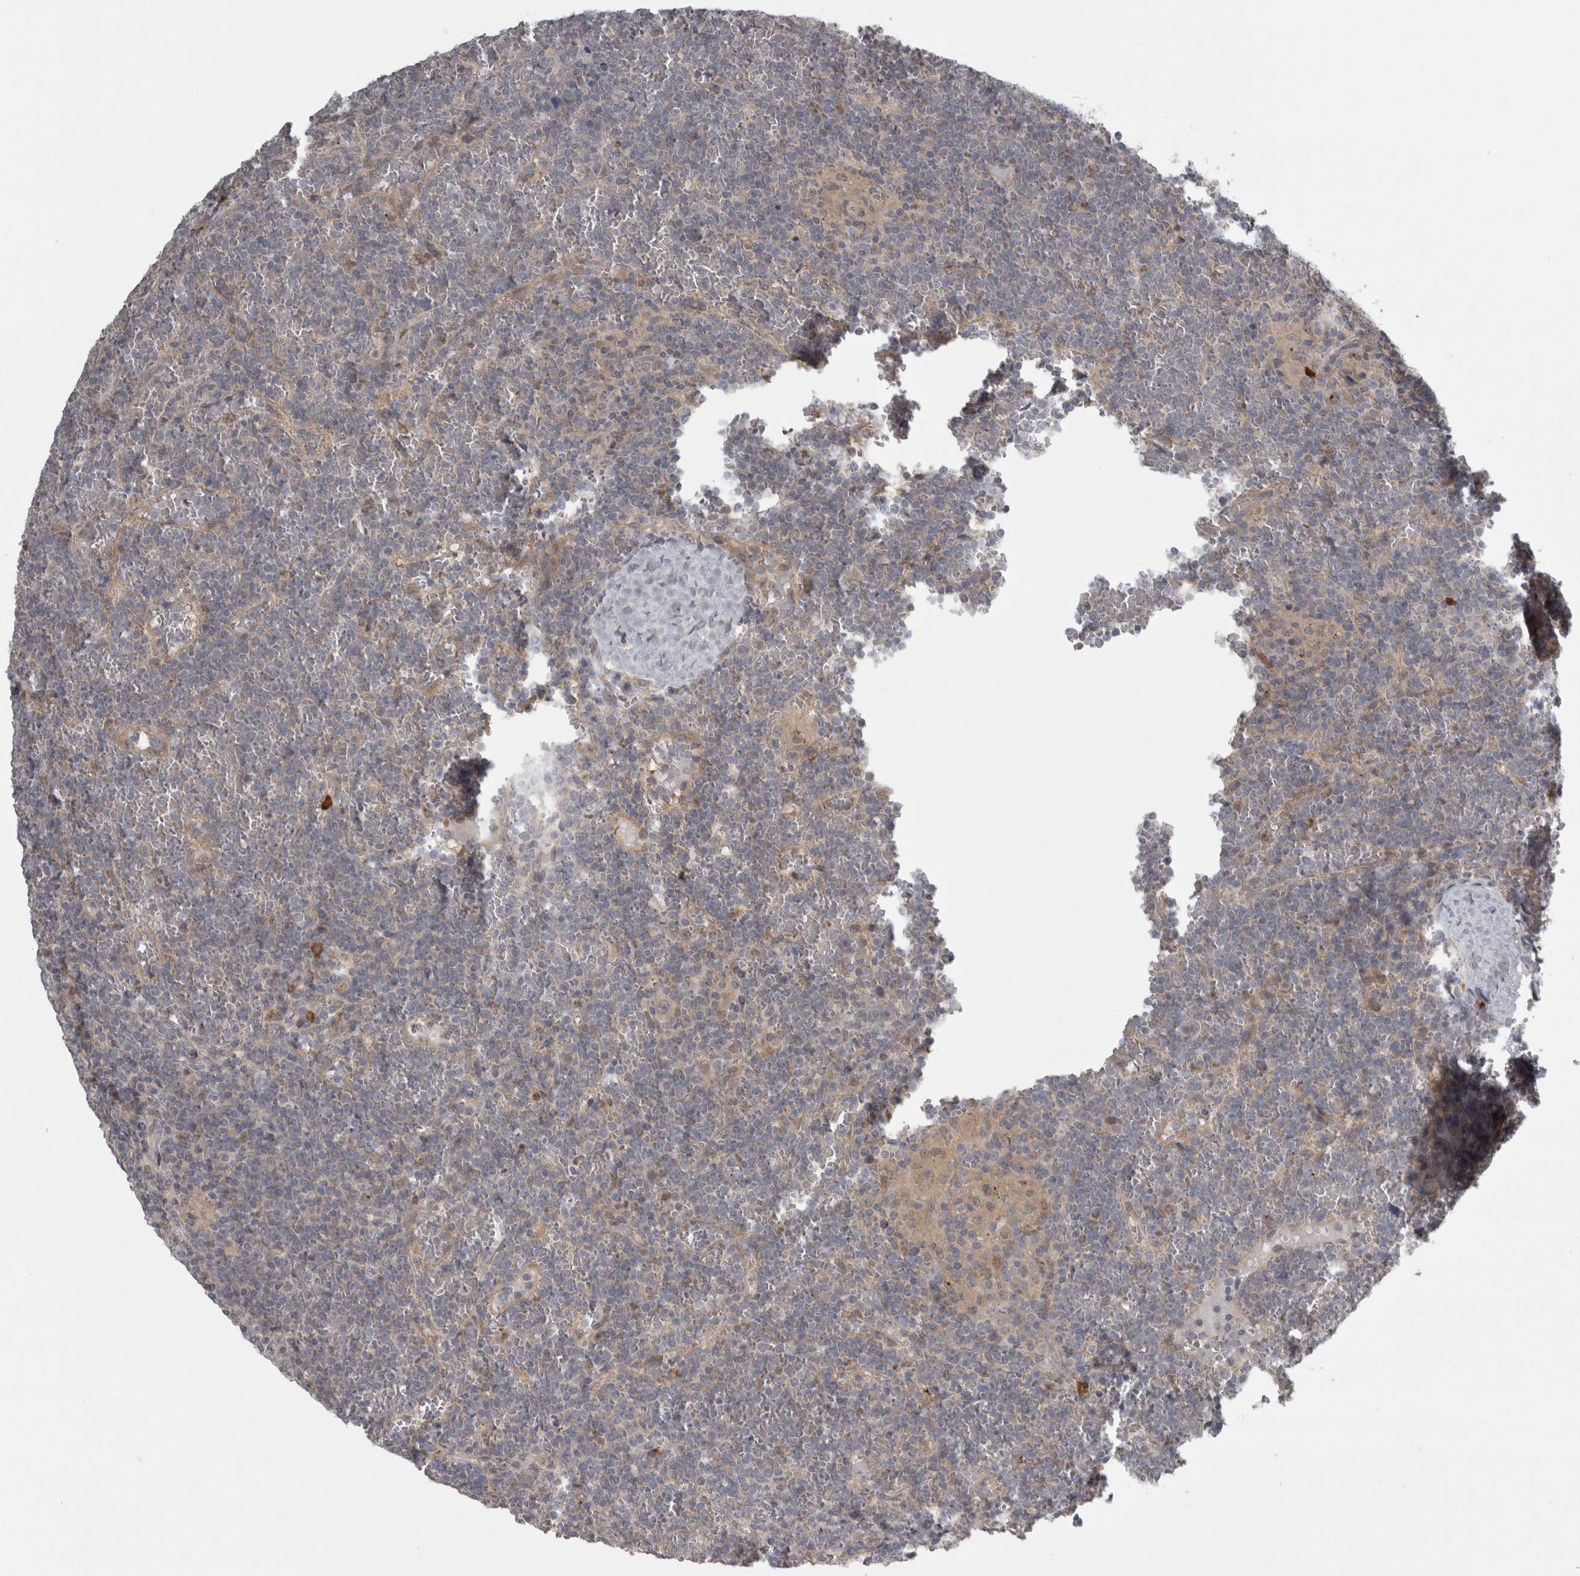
{"staining": {"intensity": "negative", "quantity": "none", "location": "none"}, "tissue": "lymphoma", "cell_type": "Tumor cells", "image_type": "cancer", "snomed": [{"axis": "morphology", "description": "Malignant lymphoma, non-Hodgkin's type, Low grade"}, {"axis": "topography", "description": "Spleen"}], "caption": "Immunohistochemical staining of human lymphoma demonstrates no significant positivity in tumor cells. Nuclei are stained in blue.", "gene": "SLCO5A1", "patient": {"sex": "female", "age": 19}}